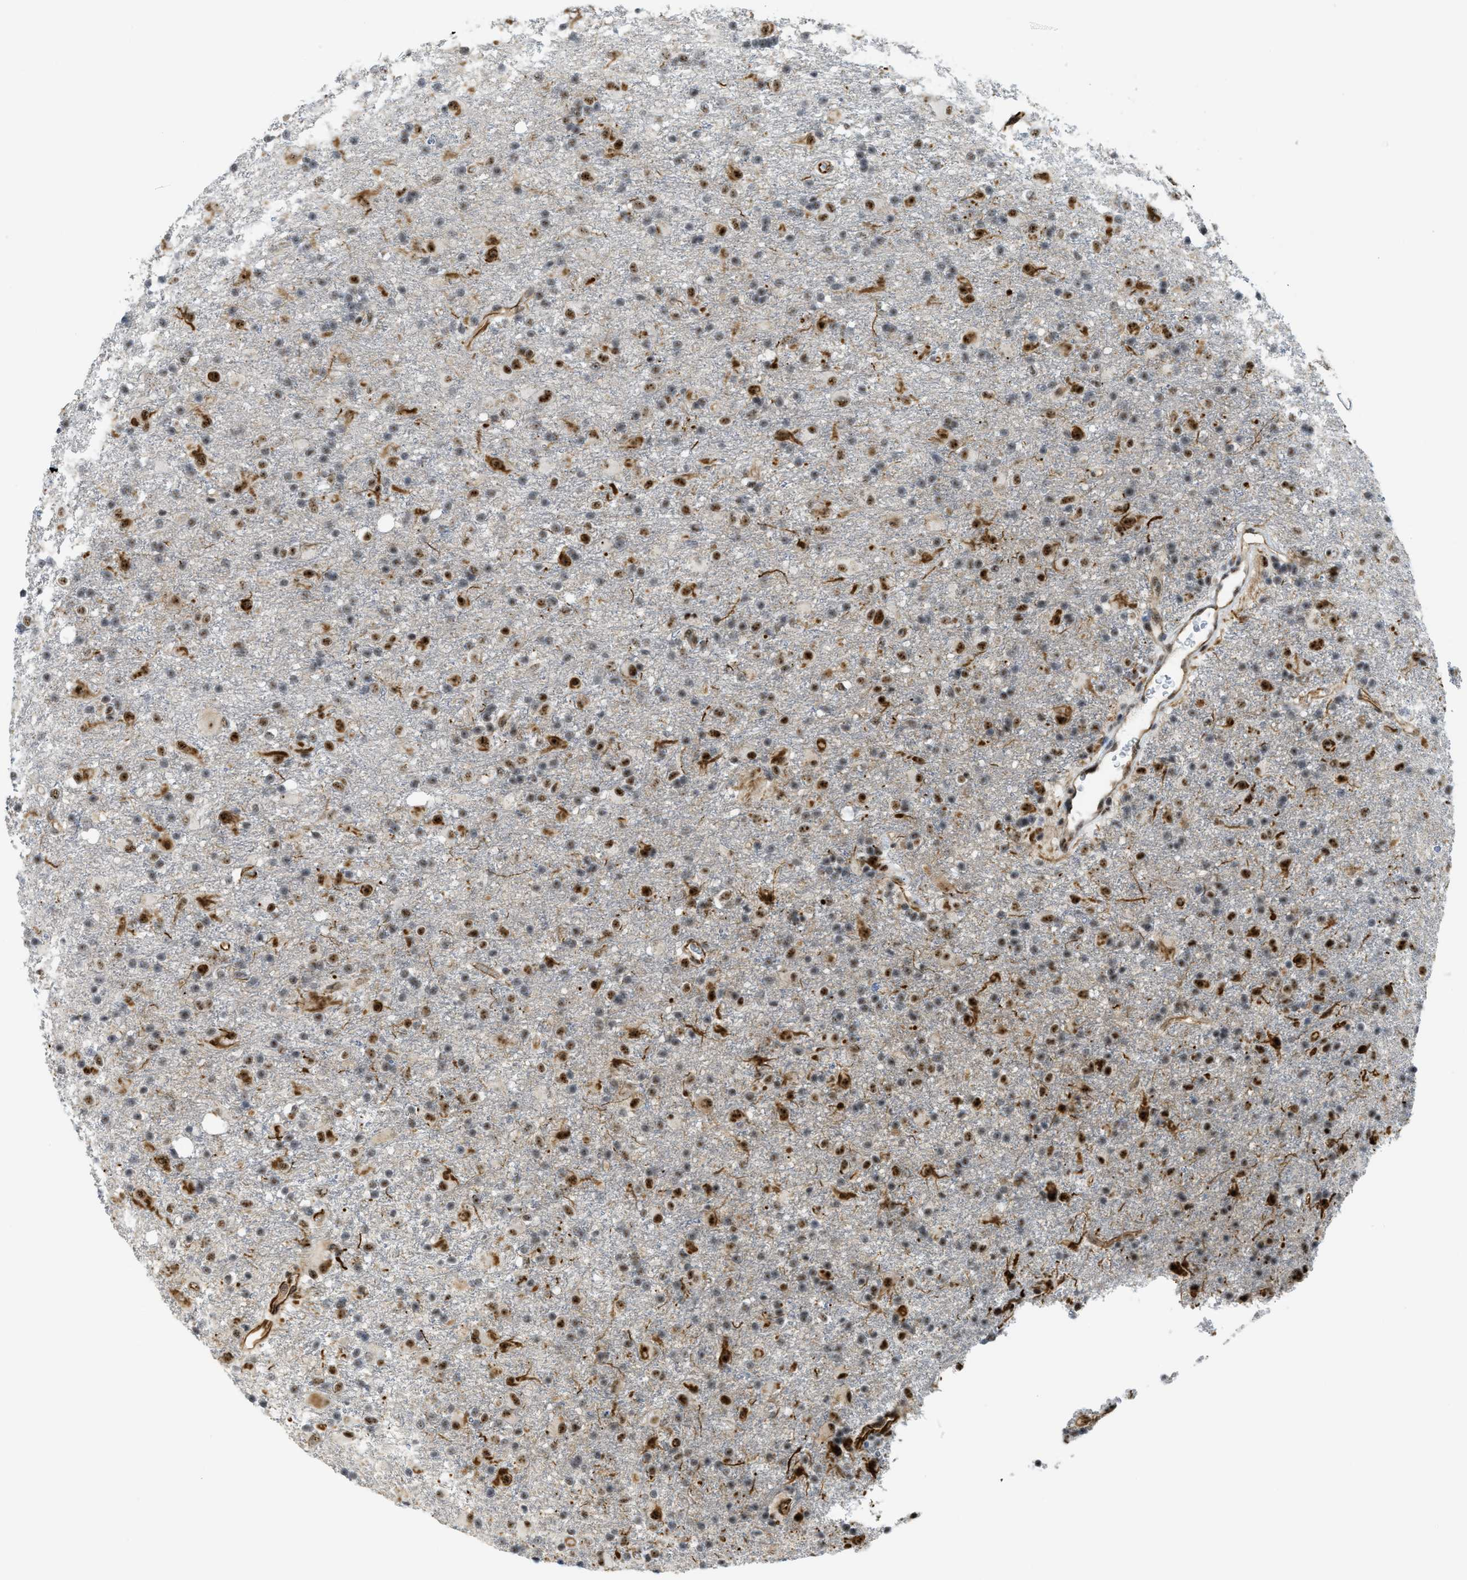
{"staining": {"intensity": "moderate", "quantity": ">75%", "location": "nuclear"}, "tissue": "glioma", "cell_type": "Tumor cells", "image_type": "cancer", "snomed": [{"axis": "morphology", "description": "Glioma, malignant, Low grade"}, {"axis": "topography", "description": "Brain"}], "caption": "Glioma stained with a brown dye displays moderate nuclear positive expression in approximately >75% of tumor cells.", "gene": "LRRC8B", "patient": {"sex": "male", "age": 65}}